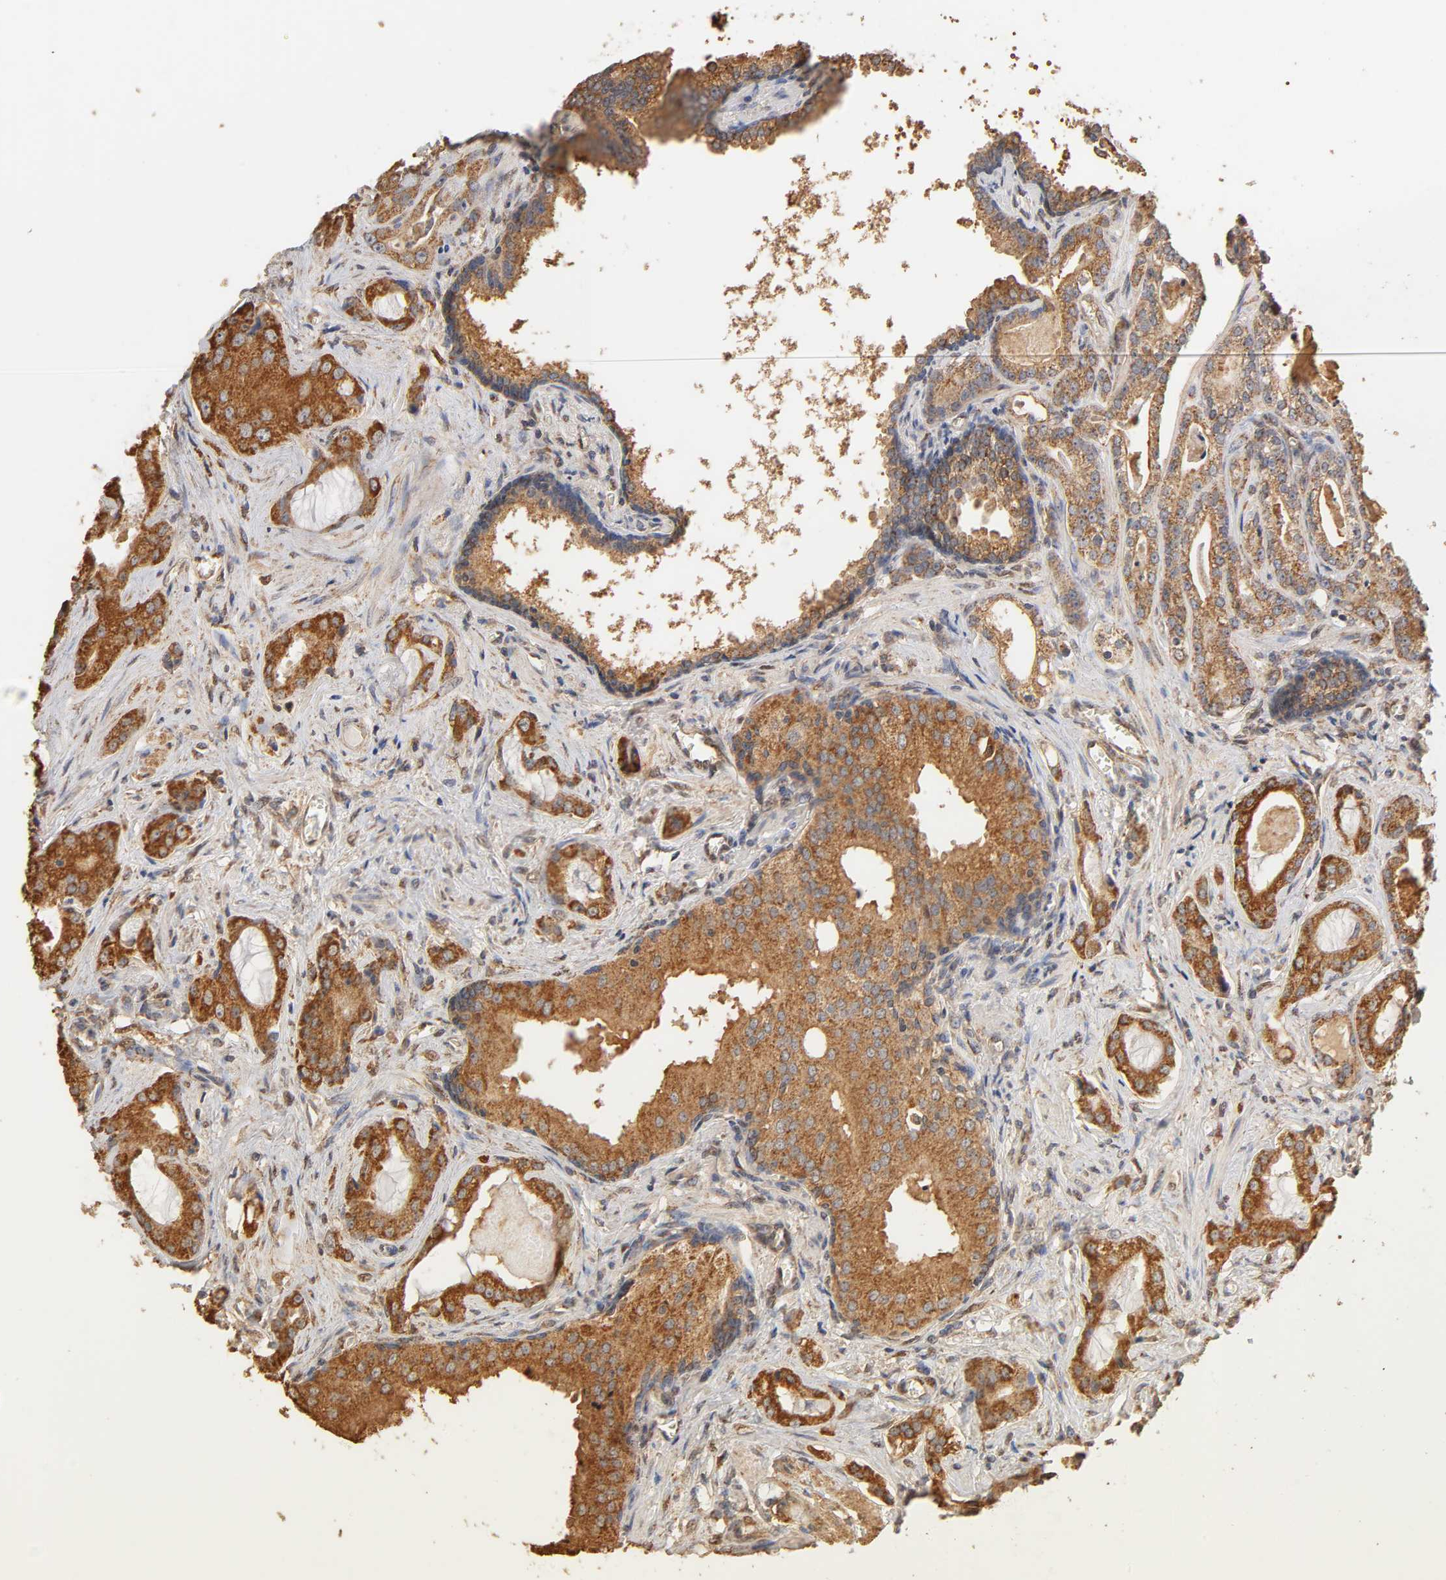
{"staining": {"intensity": "strong", "quantity": ">75%", "location": "cytoplasmic/membranous"}, "tissue": "prostate cancer", "cell_type": "Tumor cells", "image_type": "cancer", "snomed": [{"axis": "morphology", "description": "Adenocarcinoma, Low grade"}, {"axis": "topography", "description": "Prostate"}], "caption": "Protein analysis of prostate cancer tissue demonstrates strong cytoplasmic/membranous expression in about >75% of tumor cells.", "gene": "PKN1", "patient": {"sex": "male", "age": 59}}